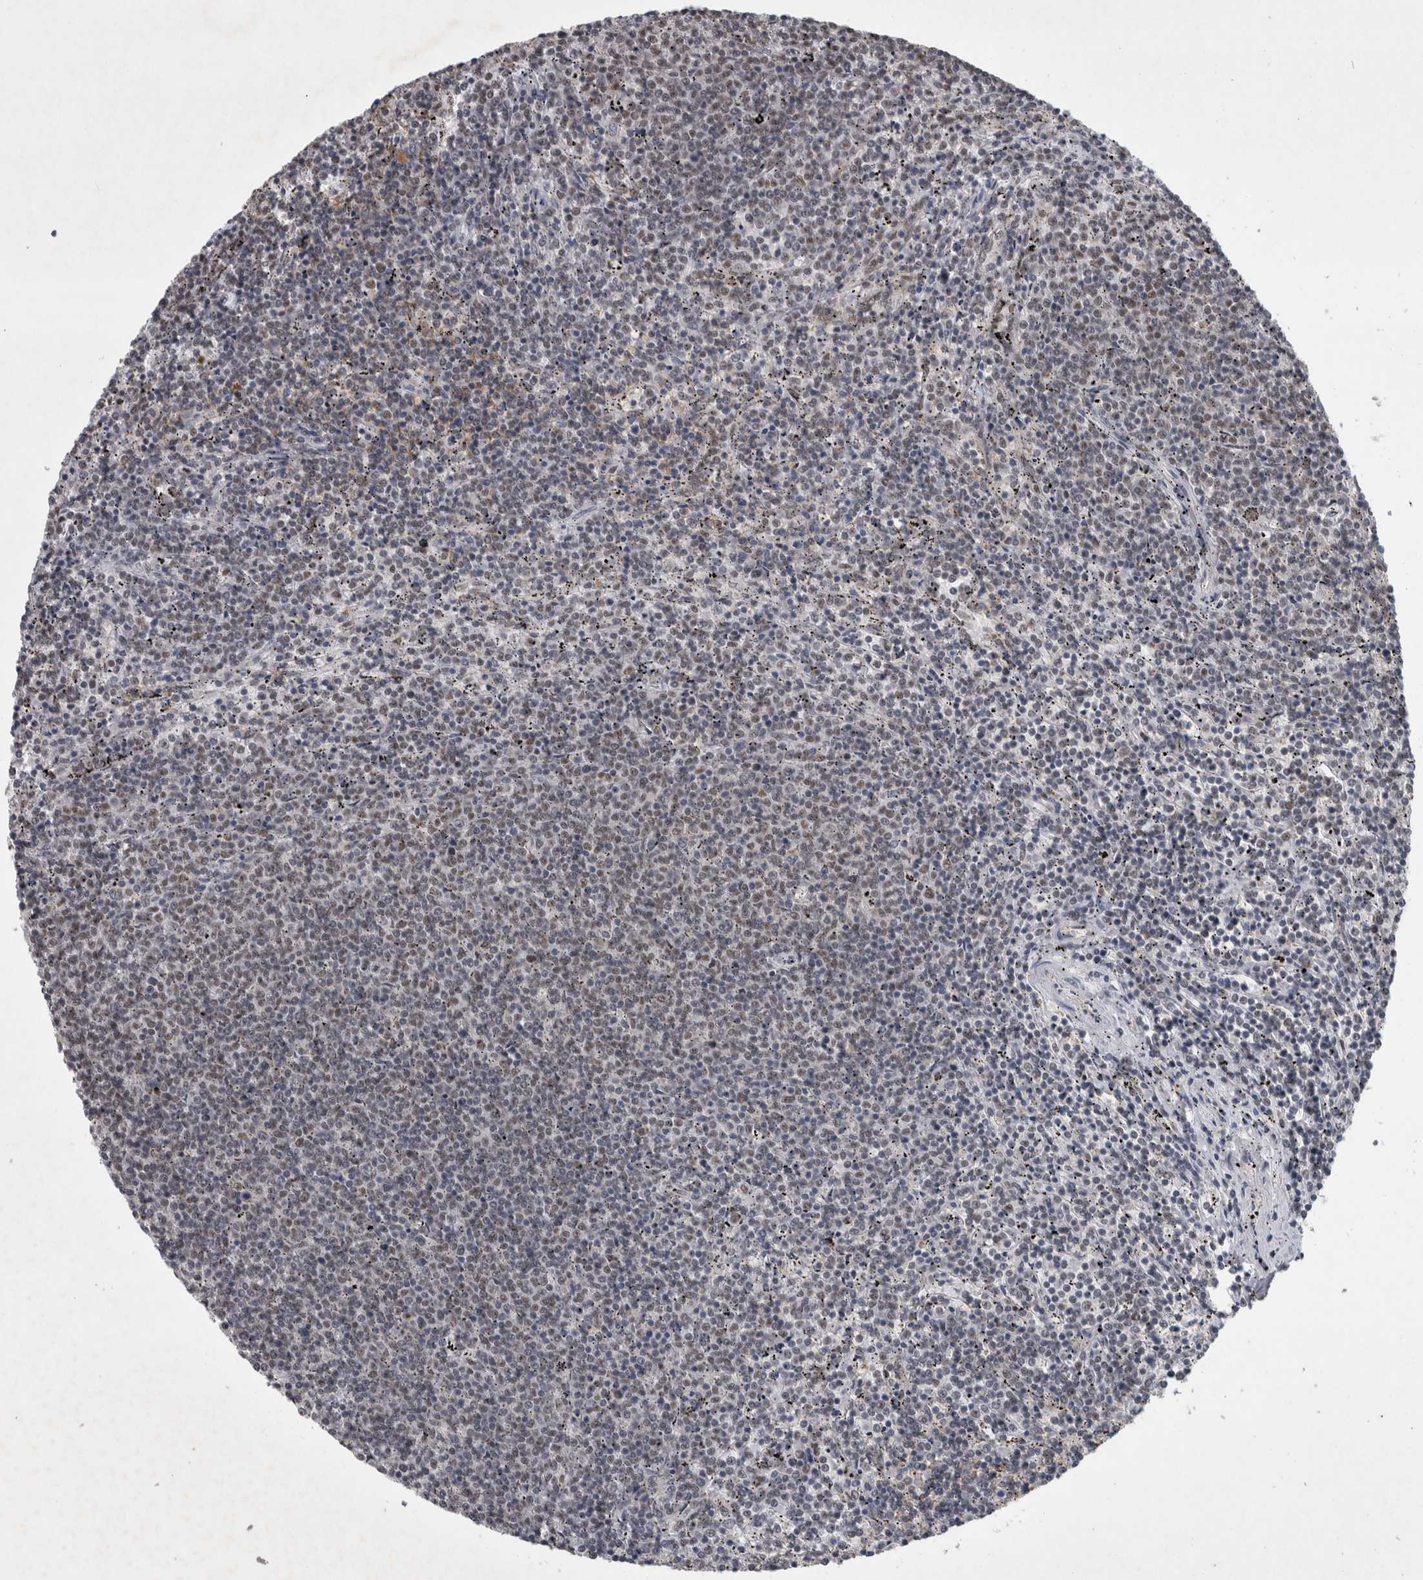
{"staining": {"intensity": "weak", "quantity": ">75%", "location": "nuclear"}, "tissue": "lymphoma", "cell_type": "Tumor cells", "image_type": "cancer", "snomed": [{"axis": "morphology", "description": "Malignant lymphoma, non-Hodgkin's type, Low grade"}, {"axis": "topography", "description": "Spleen"}], "caption": "Weak nuclear expression for a protein is appreciated in about >75% of tumor cells of low-grade malignant lymphoma, non-Hodgkin's type using immunohistochemistry (IHC).", "gene": "DDX42", "patient": {"sex": "female", "age": 50}}